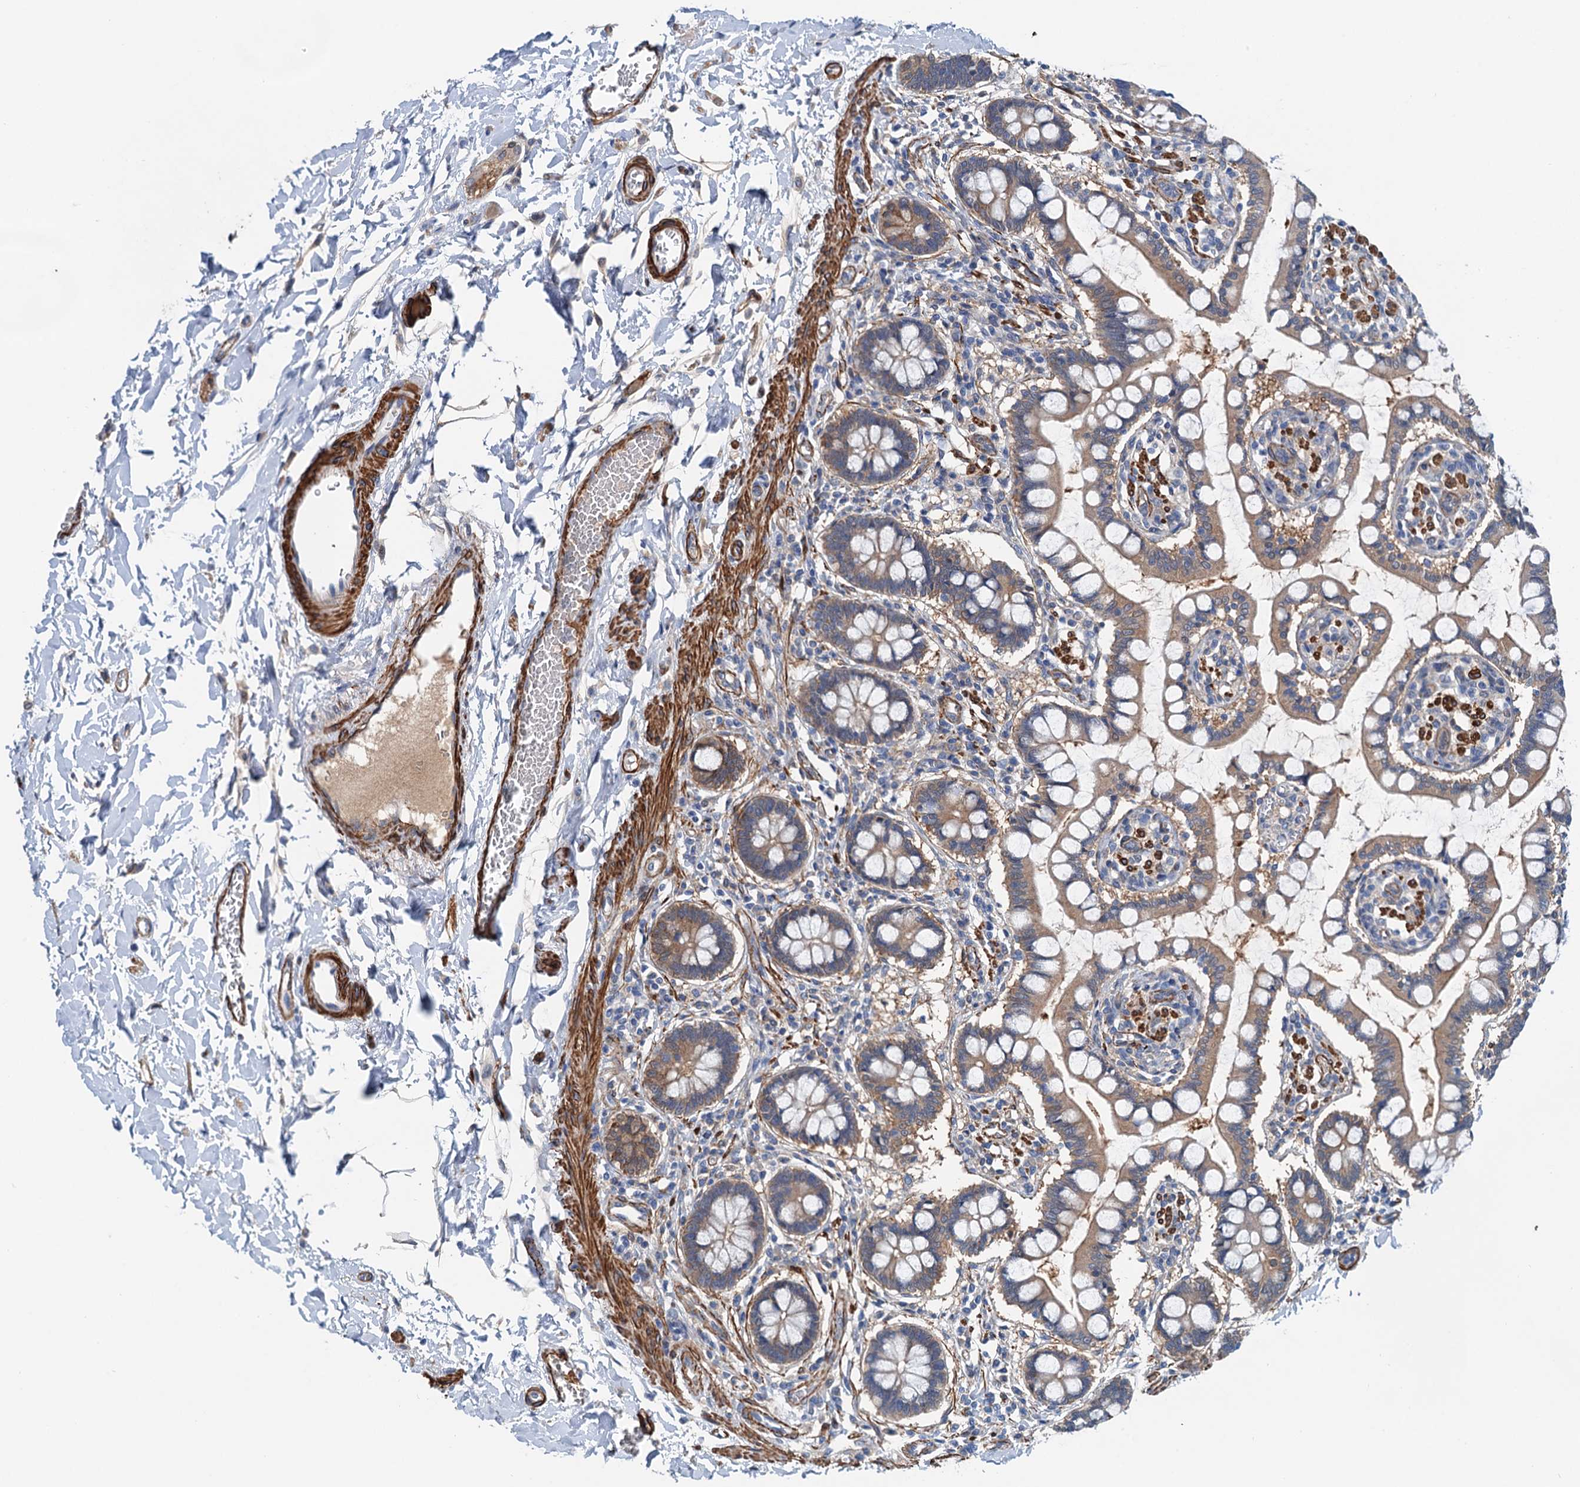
{"staining": {"intensity": "strong", "quantity": "25%-75%", "location": "cytoplasmic/membranous"}, "tissue": "small intestine", "cell_type": "Glandular cells", "image_type": "normal", "snomed": [{"axis": "morphology", "description": "Normal tissue, NOS"}, {"axis": "topography", "description": "Small intestine"}], "caption": "The histopathology image shows immunohistochemical staining of unremarkable small intestine. There is strong cytoplasmic/membranous positivity is present in about 25%-75% of glandular cells. (IHC, brightfield microscopy, high magnification).", "gene": "CSTPP1", "patient": {"sex": "male", "age": 52}}